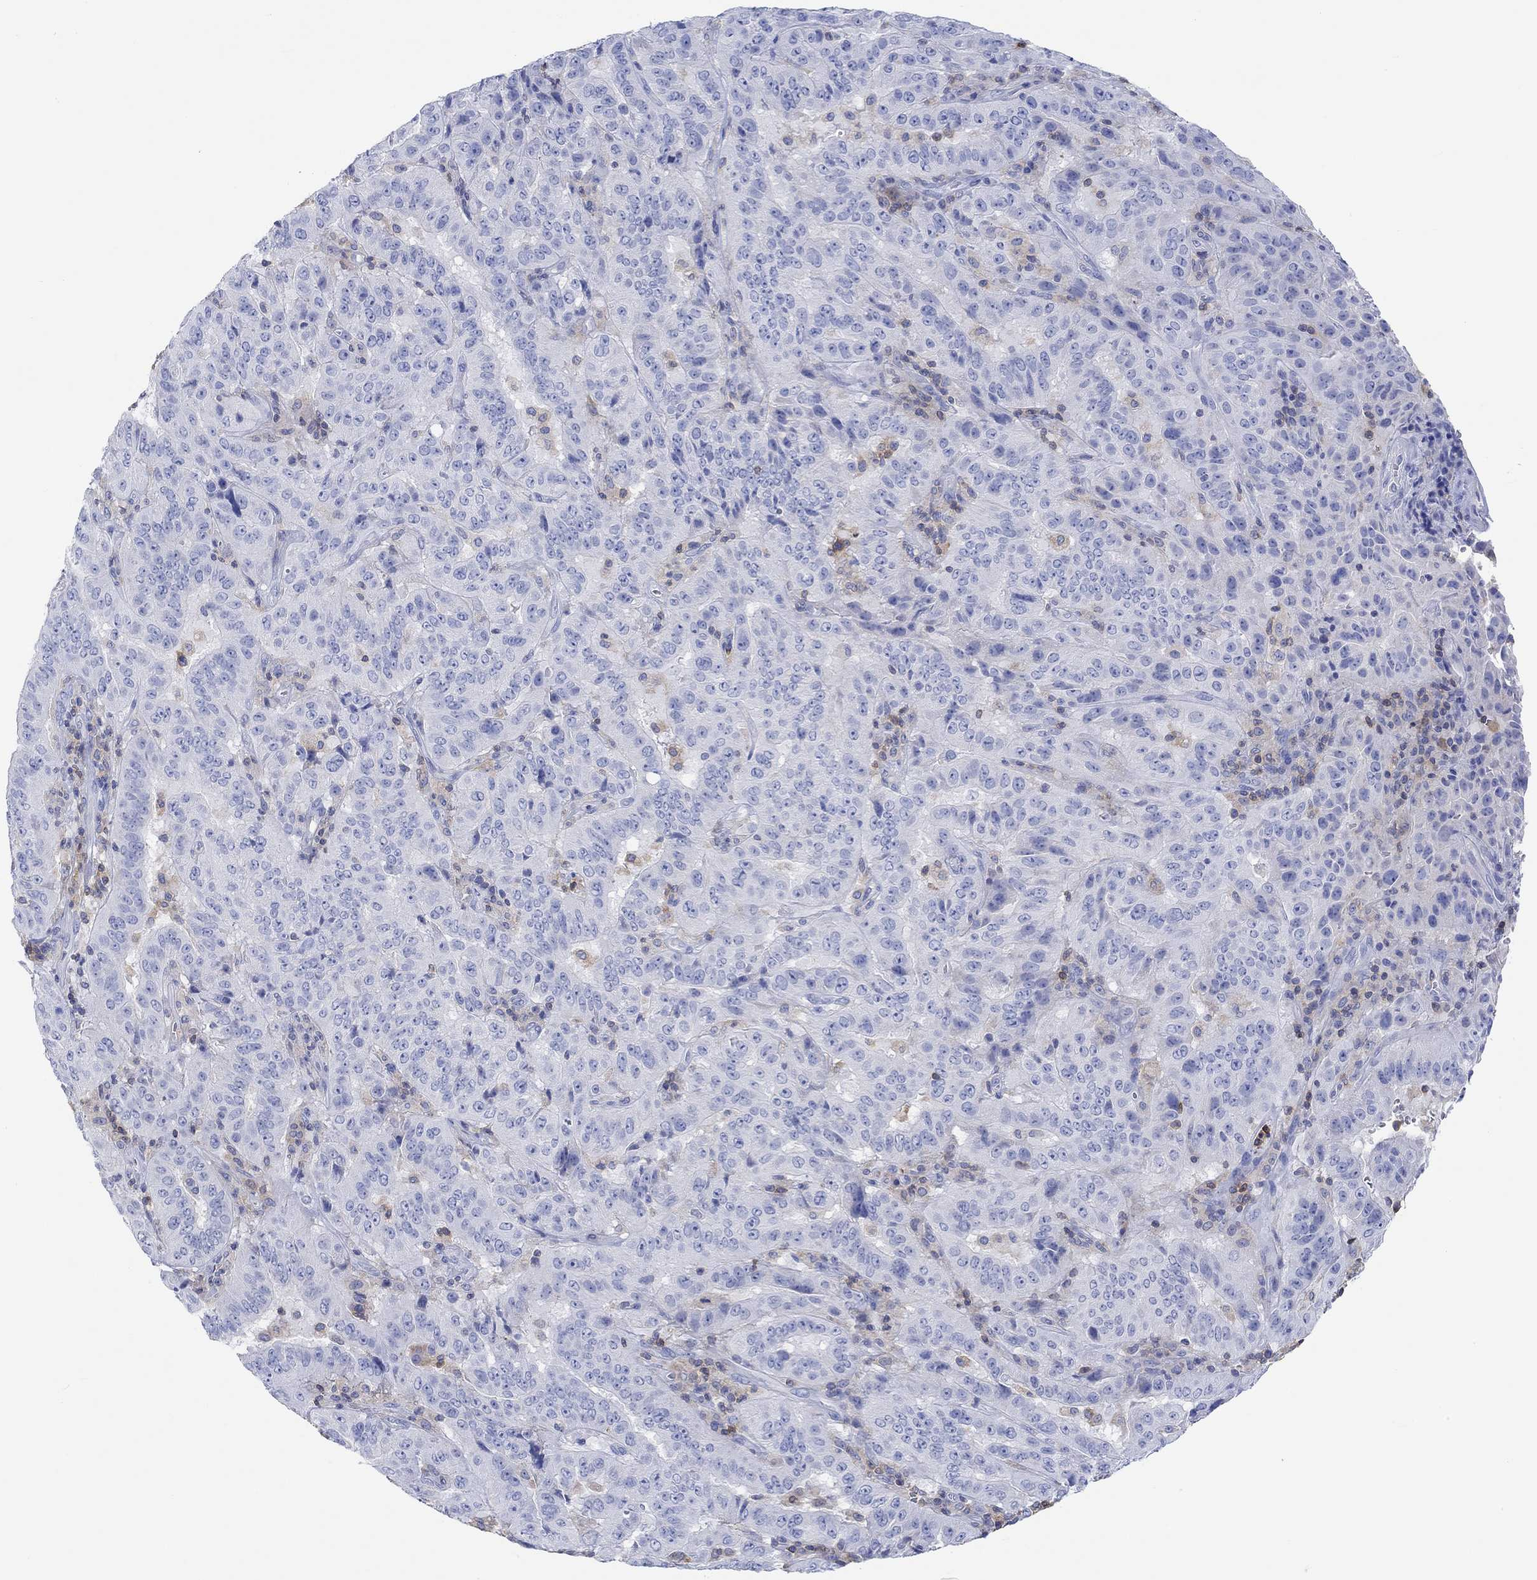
{"staining": {"intensity": "negative", "quantity": "none", "location": "none"}, "tissue": "pancreatic cancer", "cell_type": "Tumor cells", "image_type": "cancer", "snomed": [{"axis": "morphology", "description": "Adenocarcinoma, NOS"}, {"axis": "topography", "description": "Pancreas"}], "caption": "High power microscopy image of an immunohistochemistry (IHC) photomicrograph of pancreatic cancer, revealing no significant staining in tumor cells.", "gene": "GCM1", "patient": {"sex": "male", "age": 63}}